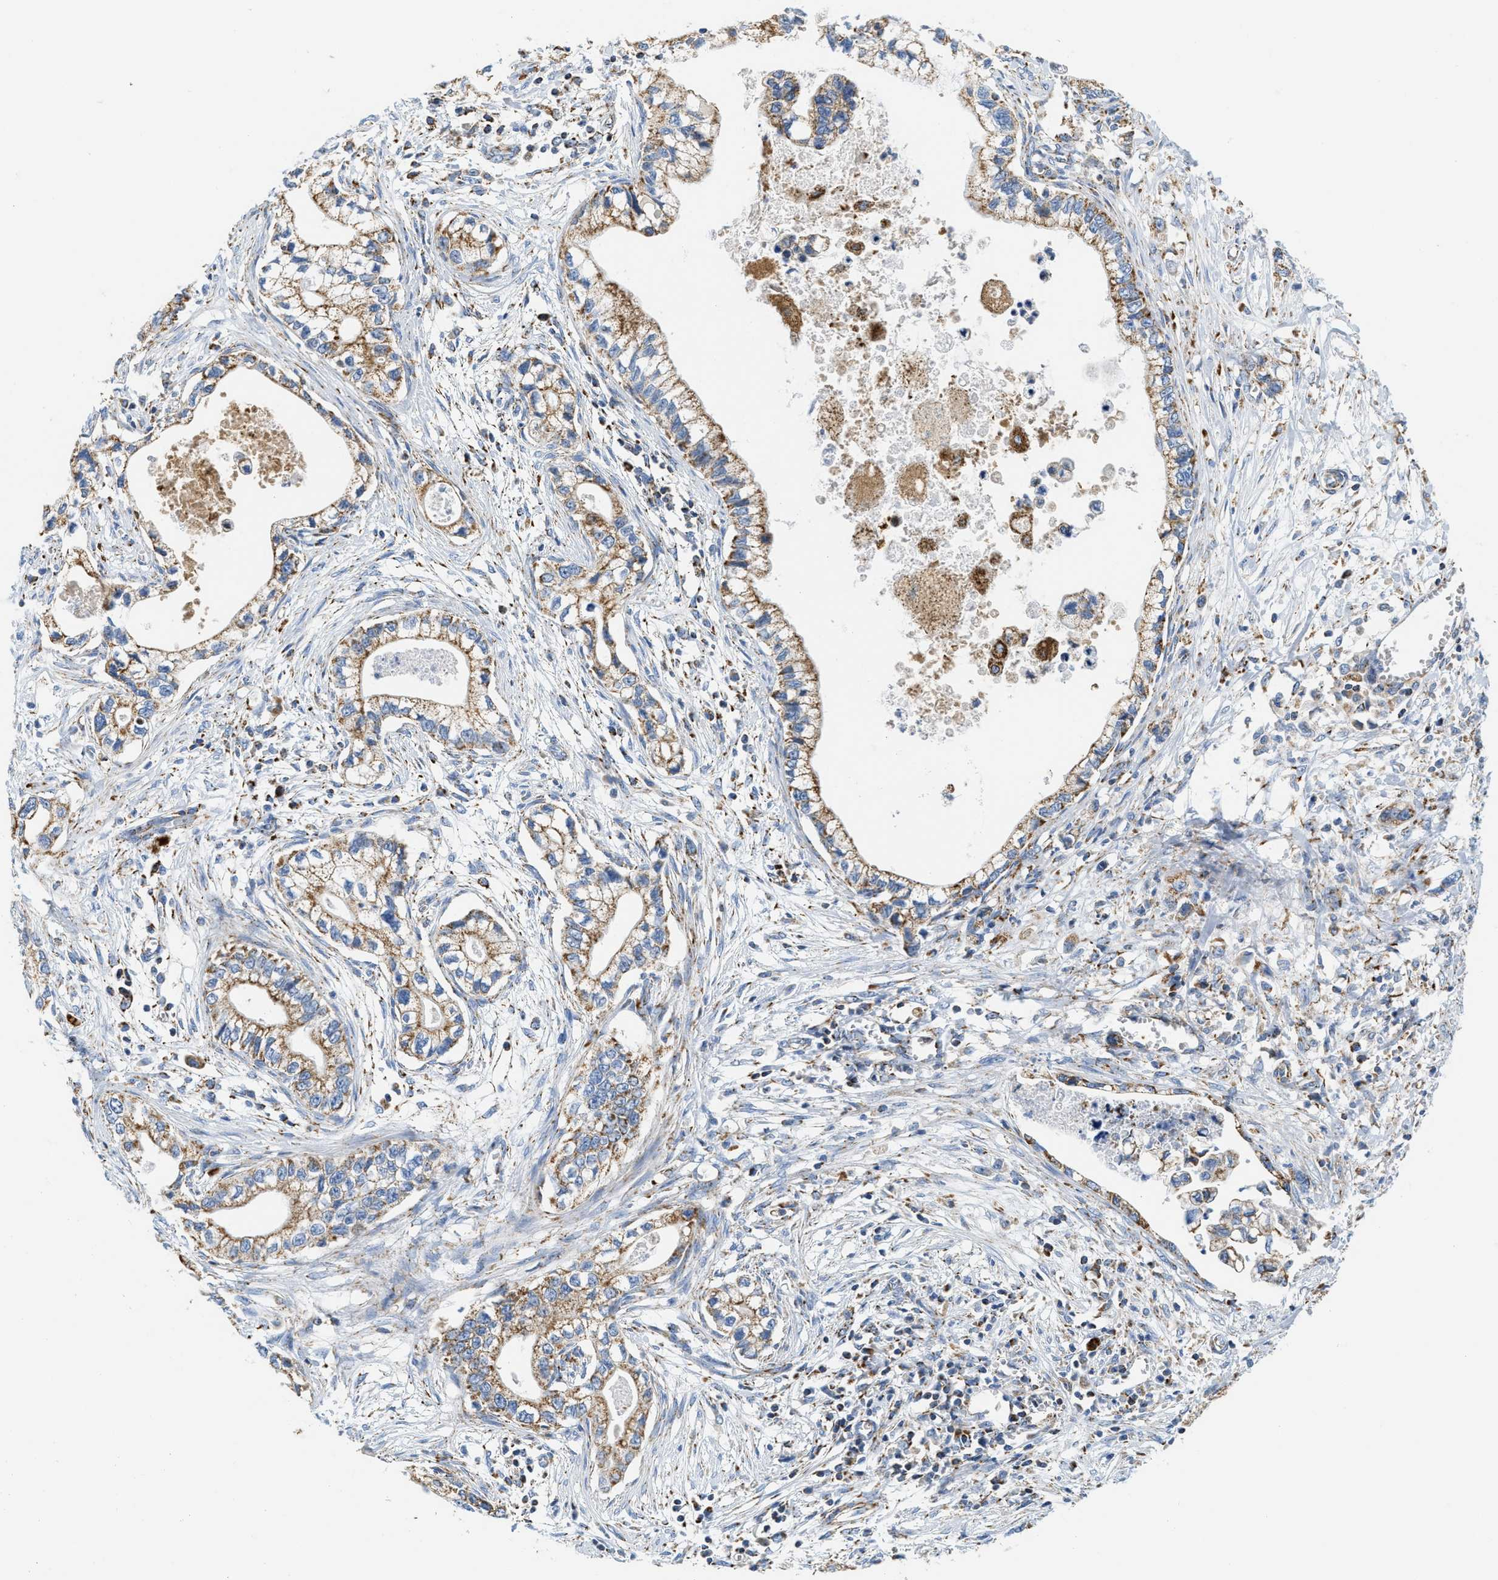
{"staining": {"intensity": "moderate", "quantity": ">75%", "location": "cytoplasmic/membranous"}, "tissue": "pancreatic cancer", "cell_type": "Tumor cells", "image_type": "cancer", "snomed": [{"axis": "morphology", "description": "Adenocarcinoma, NOS"}, {"axis": "topography", "description": "Pancreas"}], "caption": "This micrograph demonstrates immunohistochemistry staining of human pancreatic cancer (adenocarcinoma), with medium moderate cytoplasmic/membranous positivity in about >75% of tumor cells.", "gene": "KCNJ5", "patient": {"sex": "male", "age": 56}}